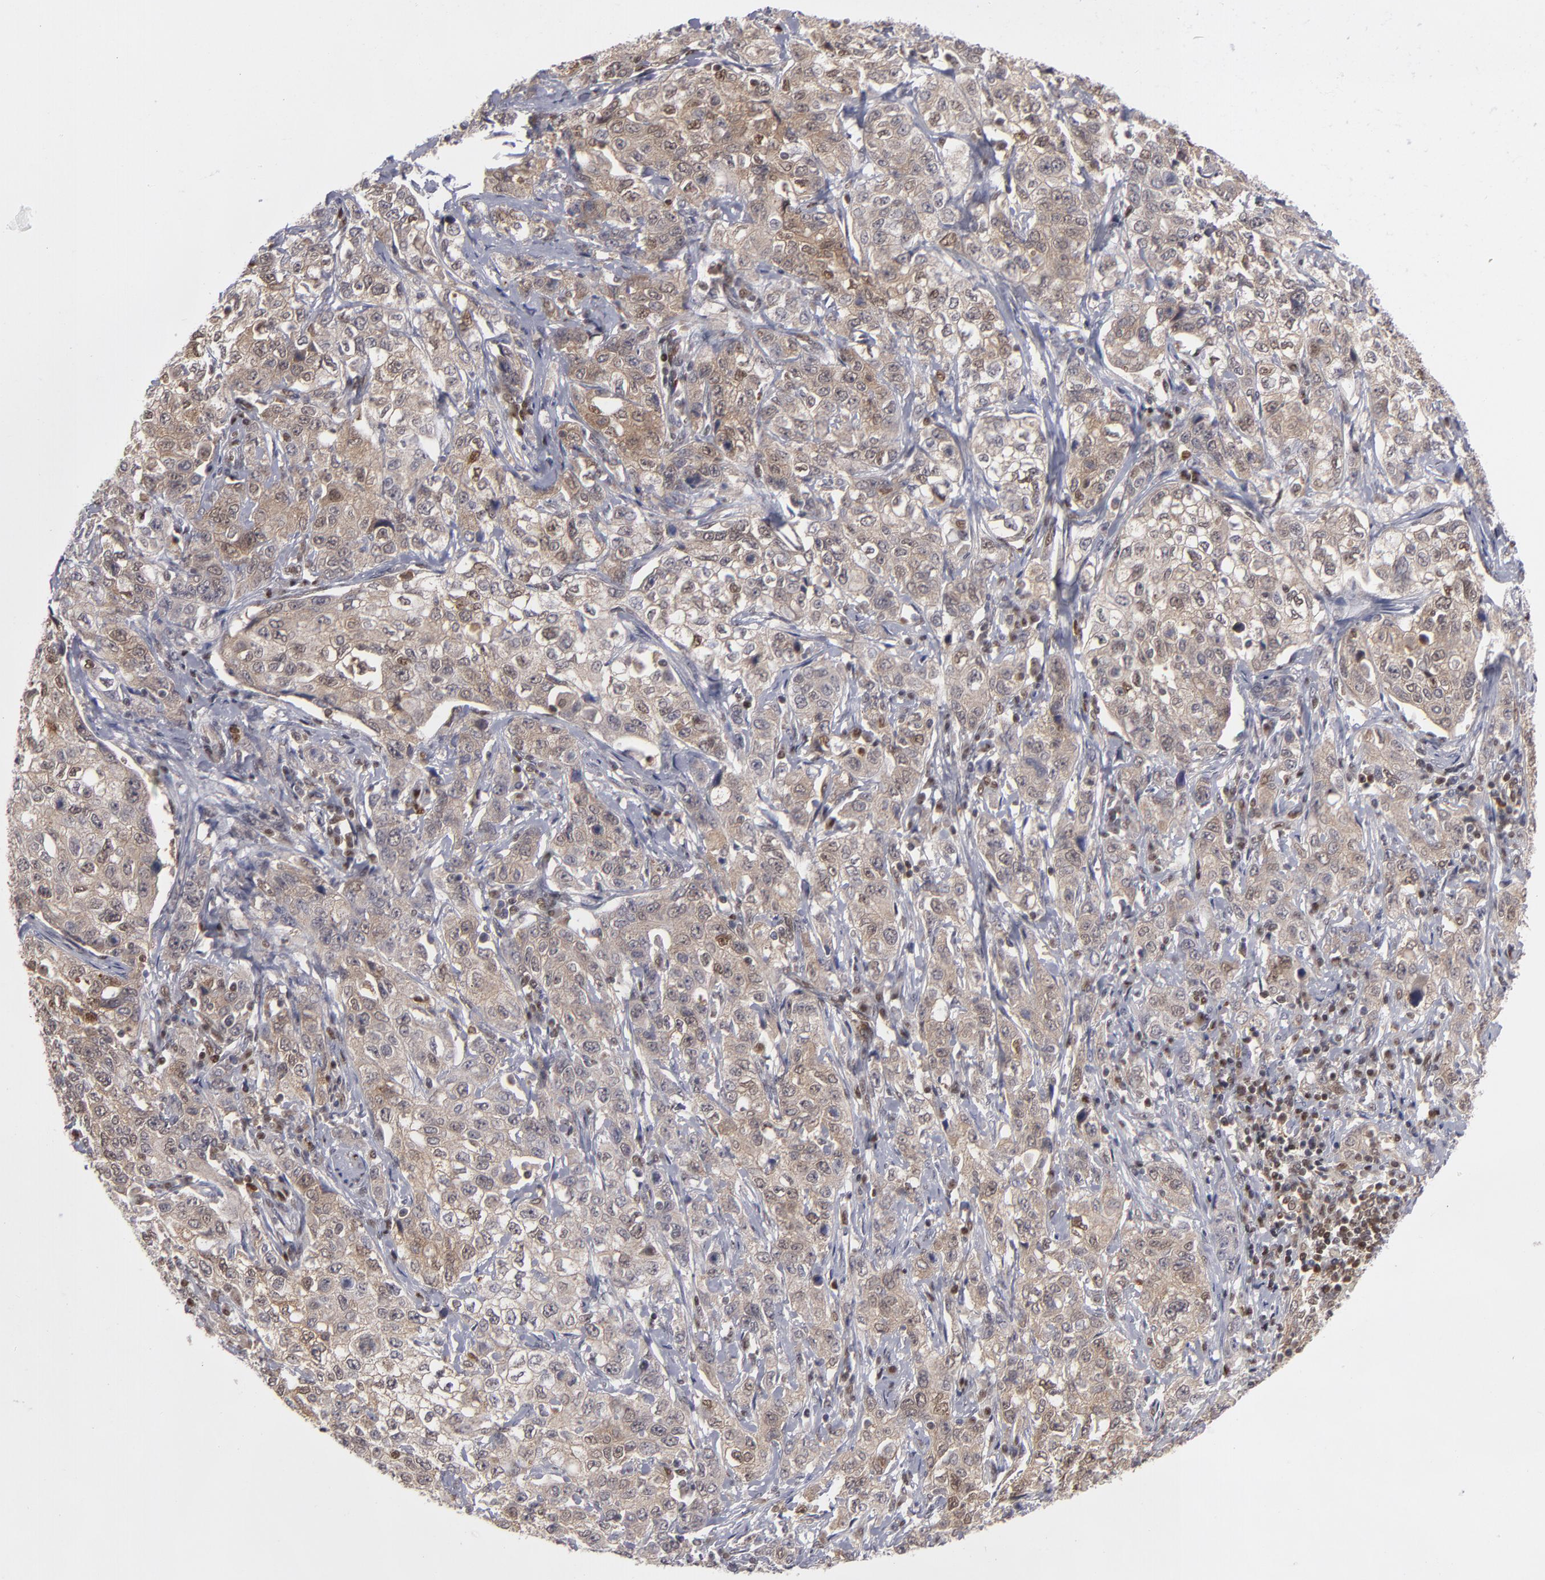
{"staining": {"intensity": "weak", "quantity": ">75%", "location": "cytoplasmic/membranous,nuclear"}, "tissue": "stomach cancer", "cell_type": "Tumor cells", "image_type": "cancer", "snomed": [{"axis": "morphology", "description": "Adenocarcinoma, NOS"}, {"axis": "topography", "description": "Stomach"}], "caption": "A histopathology image of stomach cancer stained for a protein demonstrates weak cytoplasmic/membranous and nuclear brown staining in tumor cells. (Stains: DAB in brown, nuclei in blue, Microscopy: brightfield microscopy at high magnification).", "gene": "GSR", "patient": {"sex": "male", "age": 48}}